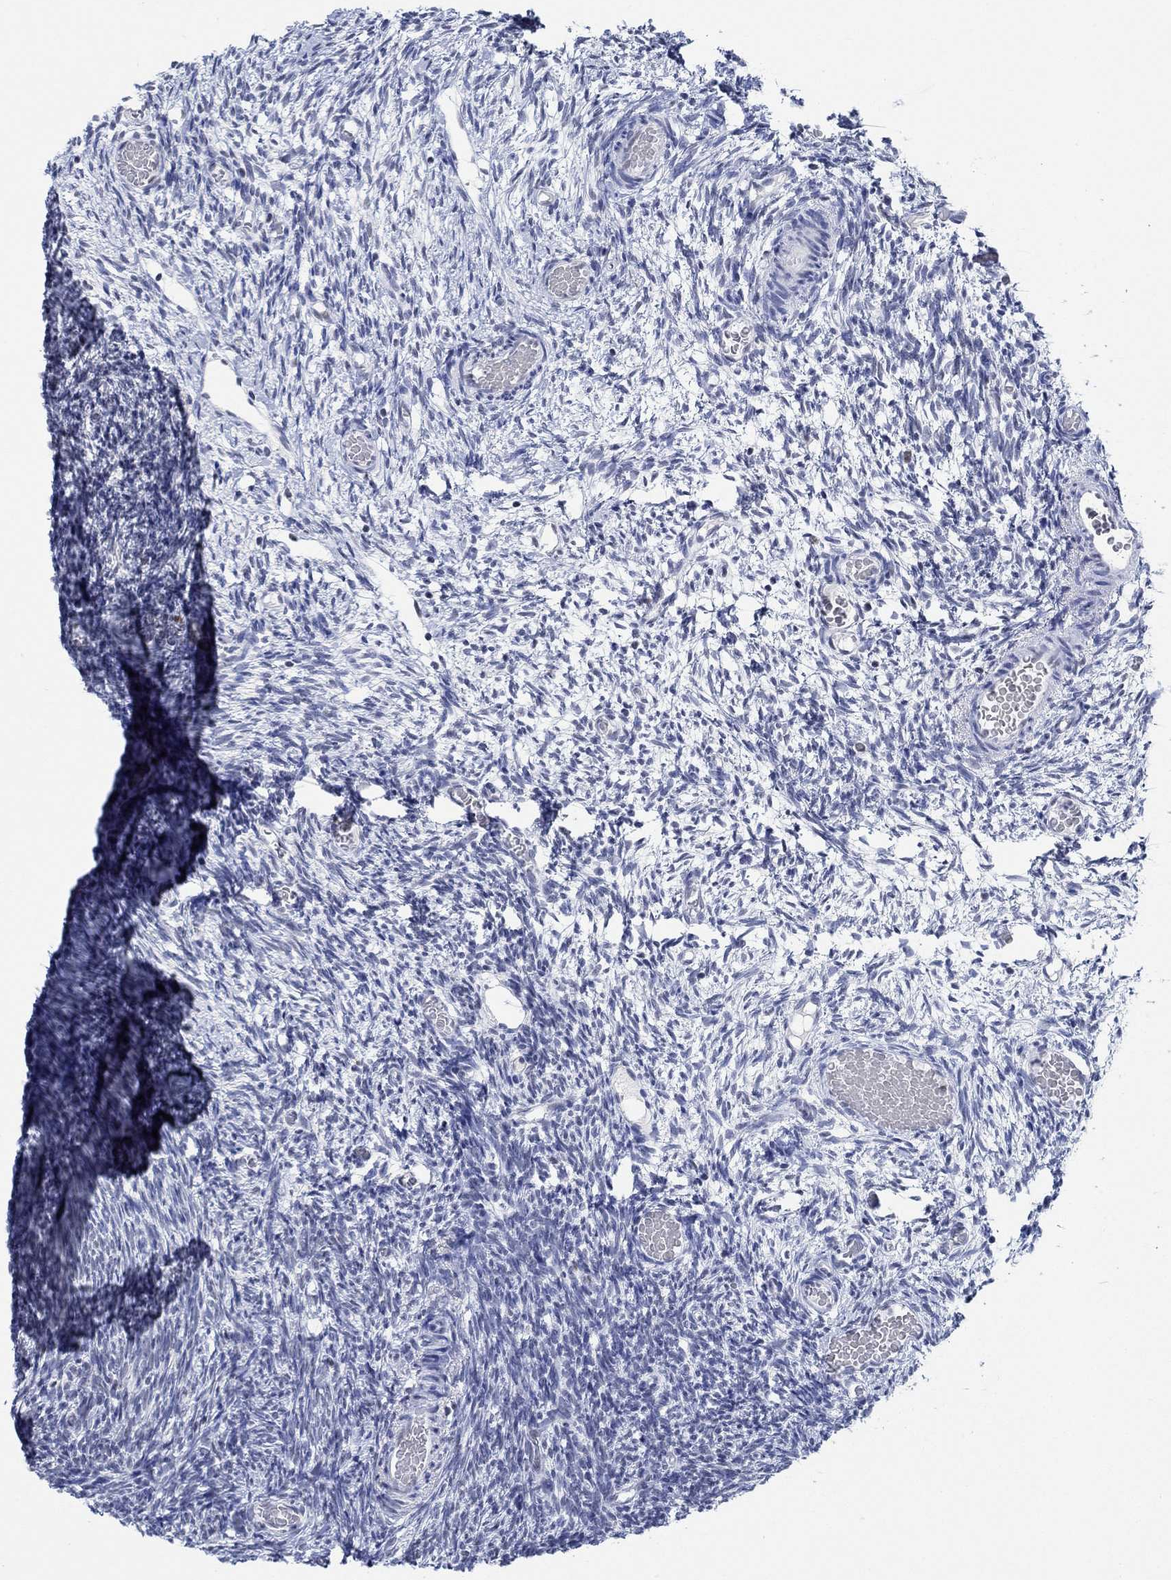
{"staining": {"intensity": "negative", "quantity": "none", "location": "none"}, "tissue": "ovary", "cell_type": "Follicle cells", "image_type": "normal", "snomed": [{"axis": "morphology", "description": "Normal tissue, NOS"}, {"axis": "topography", "description": "Ovary"}], "caption": "The image displays no significant positivity in follicle cells of ovary.", "gene": "PPP1R17", "patient": {"sex": "female", "age": 39}}